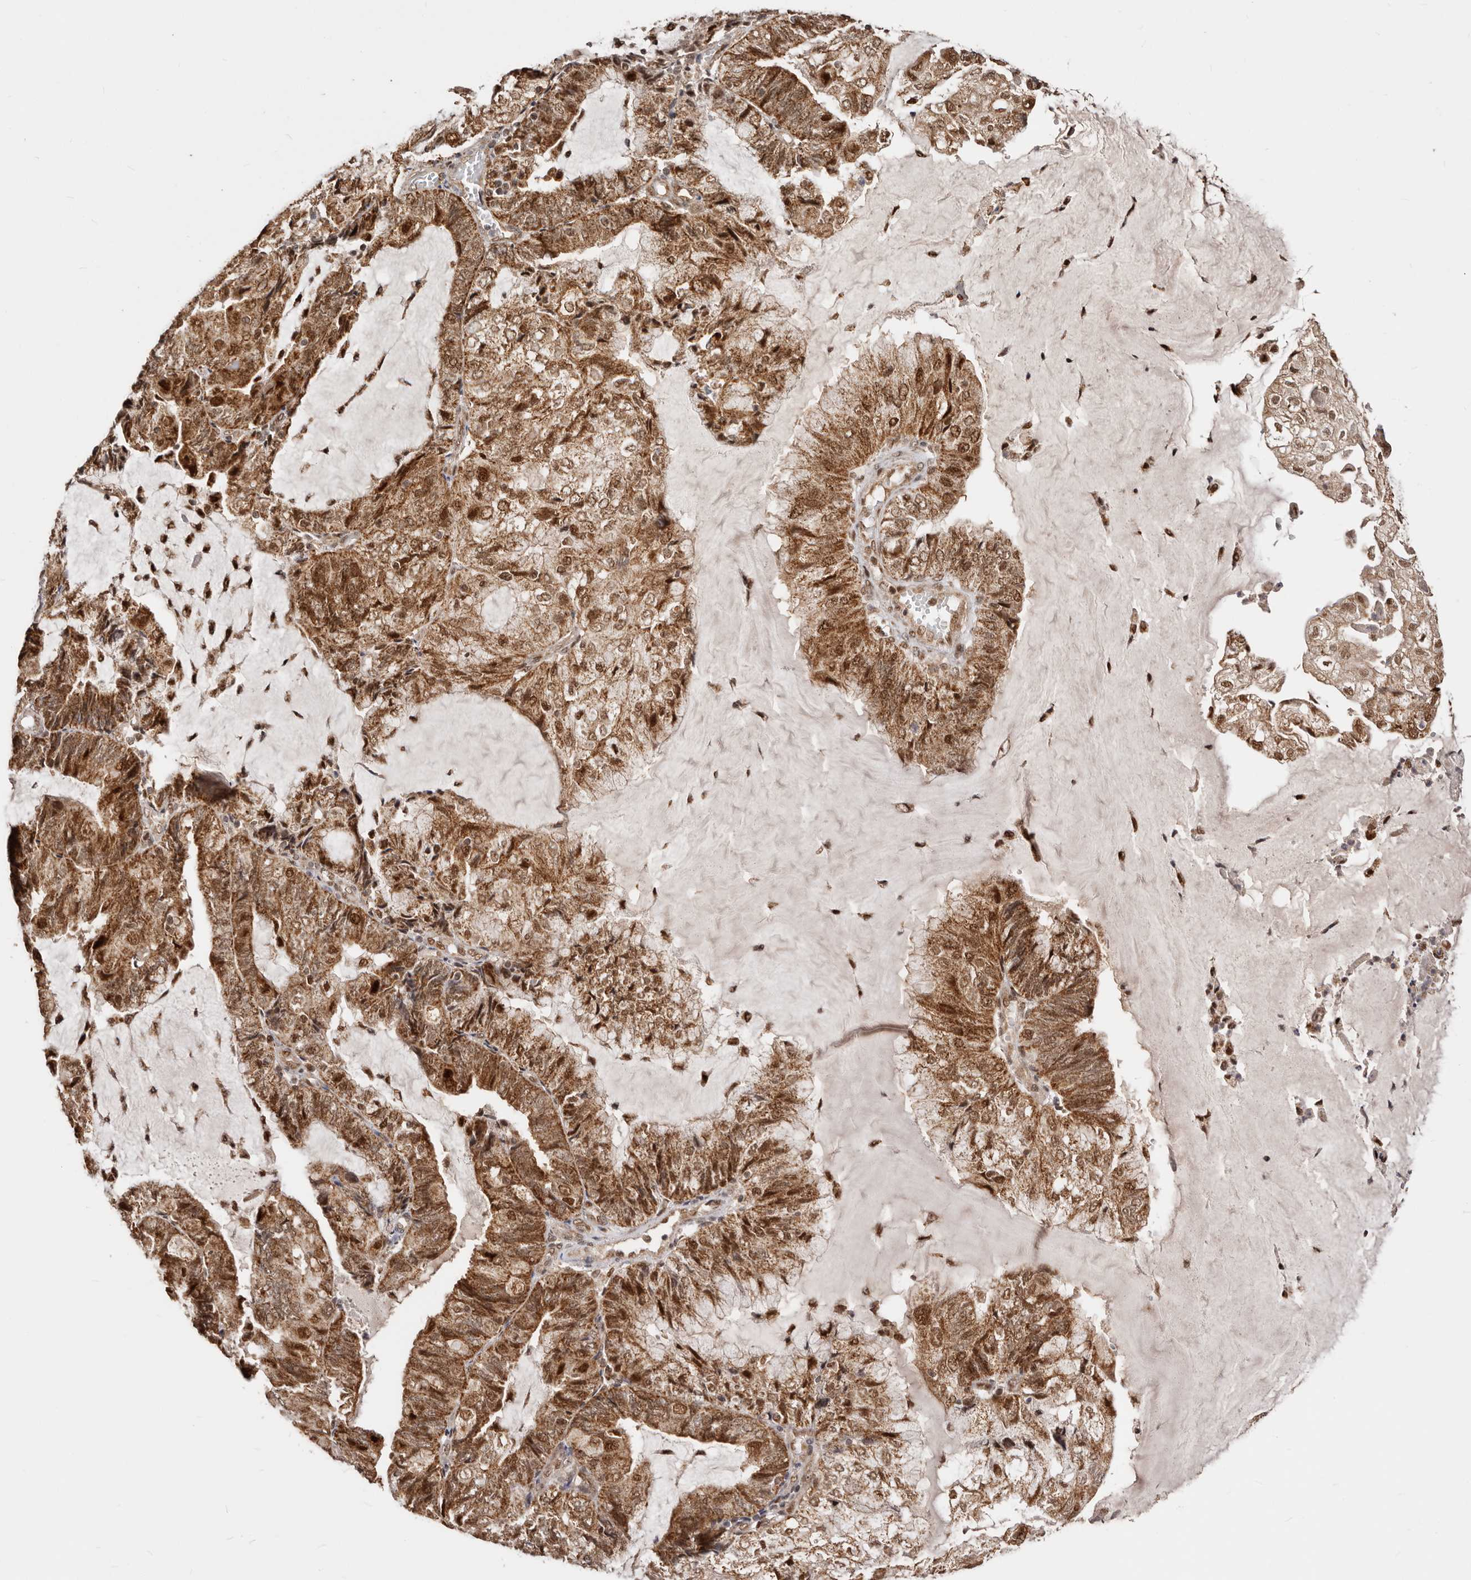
{"staining": {"intensity": "strong", "quantity": ">75%", "location": "cytoplasmic/membranous,nuclear"}, "tissue": "endometrial cancer", "cell_type": "Tumor cells", "image_type": "cancer", "snomed": [{"axis": "morphology", "description": "Adenocarcinoma, NOS"}, {"axis": "topography", "description": "Endometrium"}], "caption": "There is high levels of strong cytoplasmic/membranous and nuclear staining in tumor cells of endometrial adenocarcinoma, as demonstrated by immunohistochemical staining (brown color).", "gene": "SEC14L1", "patient": {"sex": "female", "age": 81}}